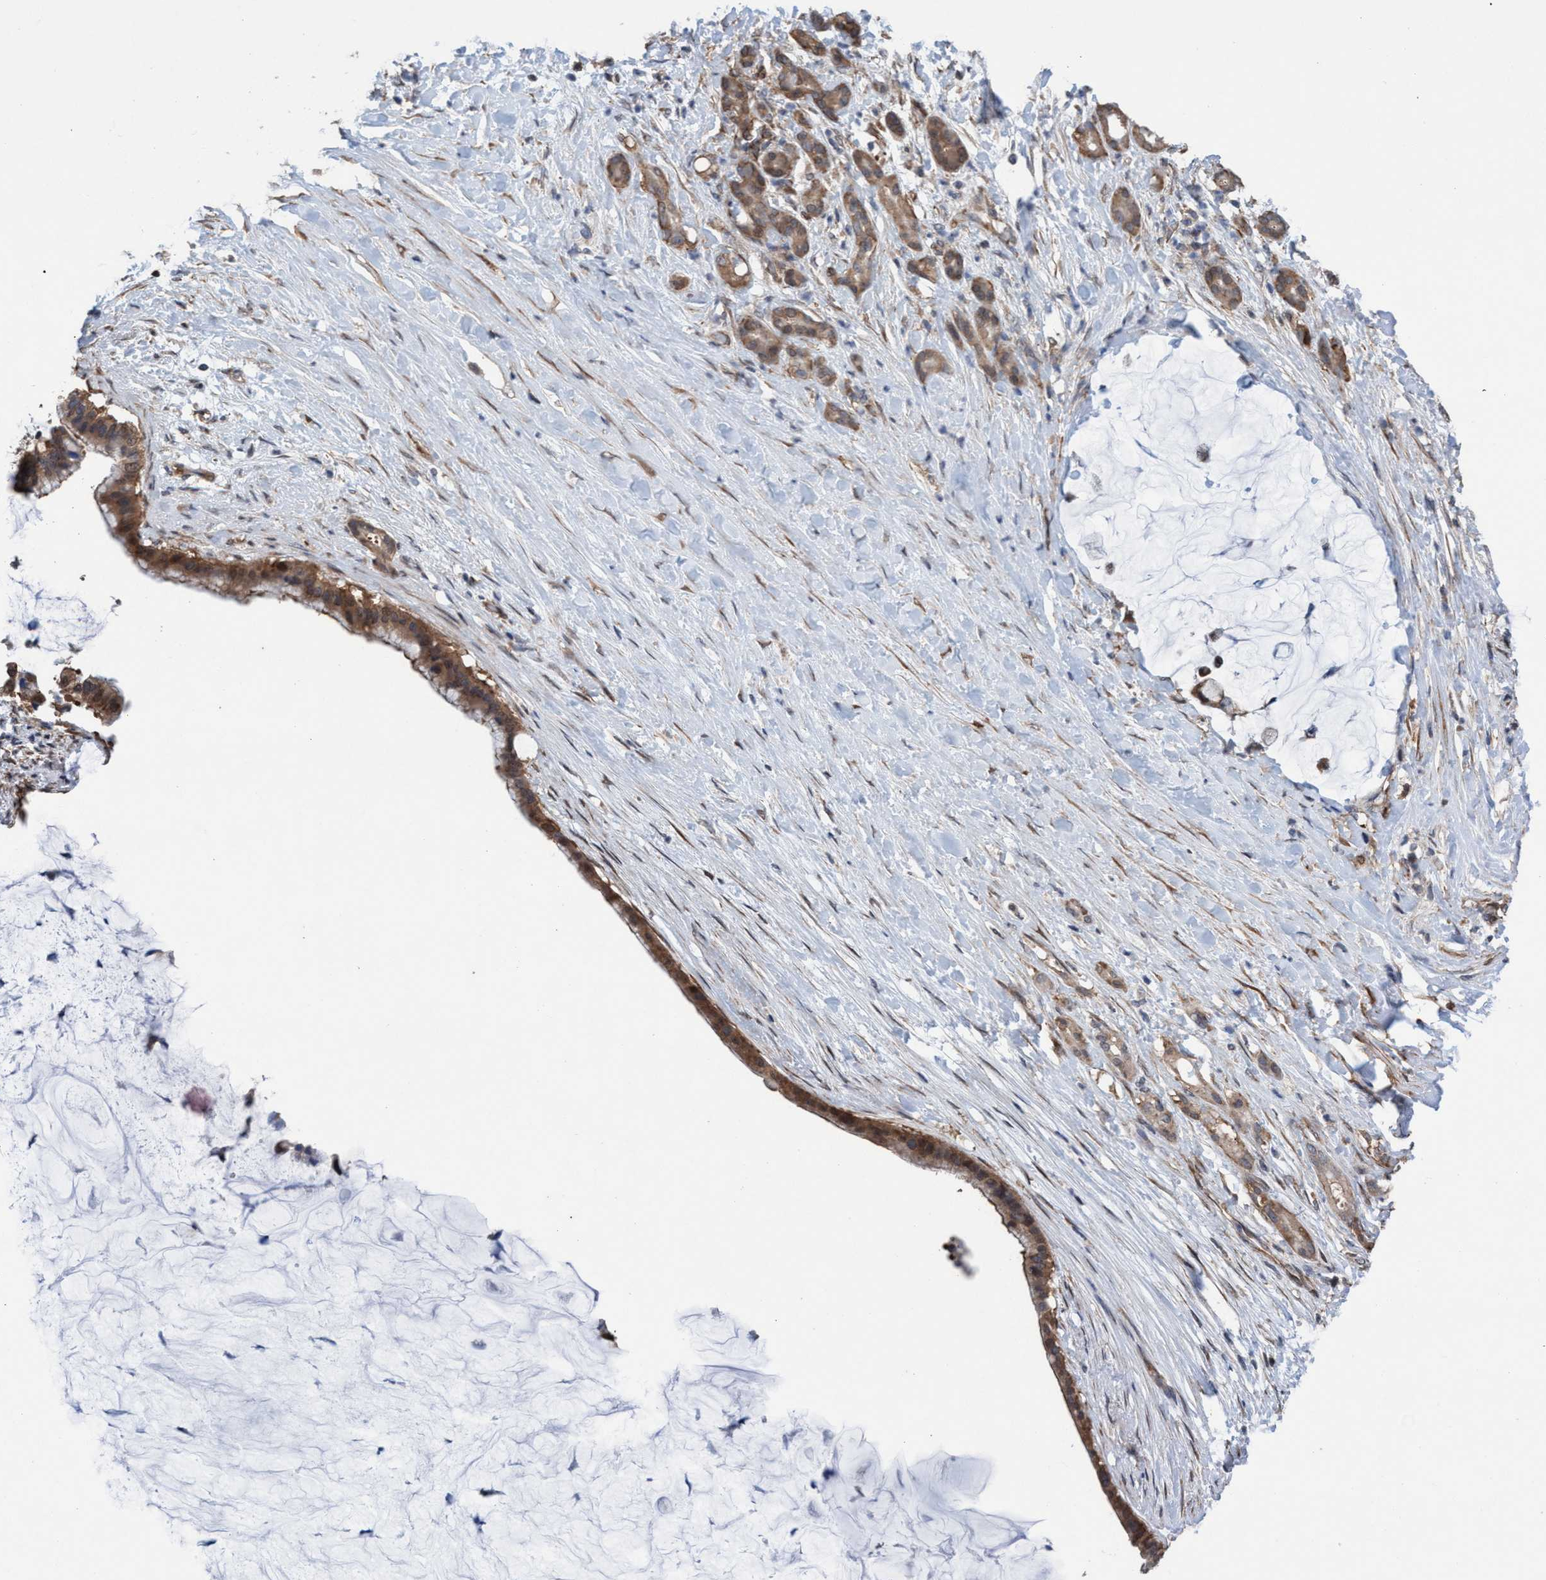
{"staining": {"intensity": "moderate", "quantity": ">75%", "location": "cytoplasmic/membranous"}, "tissue": "pancreatic cancer", "cell_type": "Tumor cells", "image_type": "cancer", "snomed": [{"axis": "morphology", "description": "Adenocarcinoma, NOS"}, {"axis": "topography", "description": "Pancreas"}], "caption": "Immunohistochemical staining of human pancreatic cancer demonstrates medium levels of moderate cytoplasmic/membranous protein staining in approximately >75% of tumor cells. Ihc stains the protein of interest in brown and the nuclei are stained blue.", "gene": "METAP2", "patient": {"sex": "male", "age": 41}}